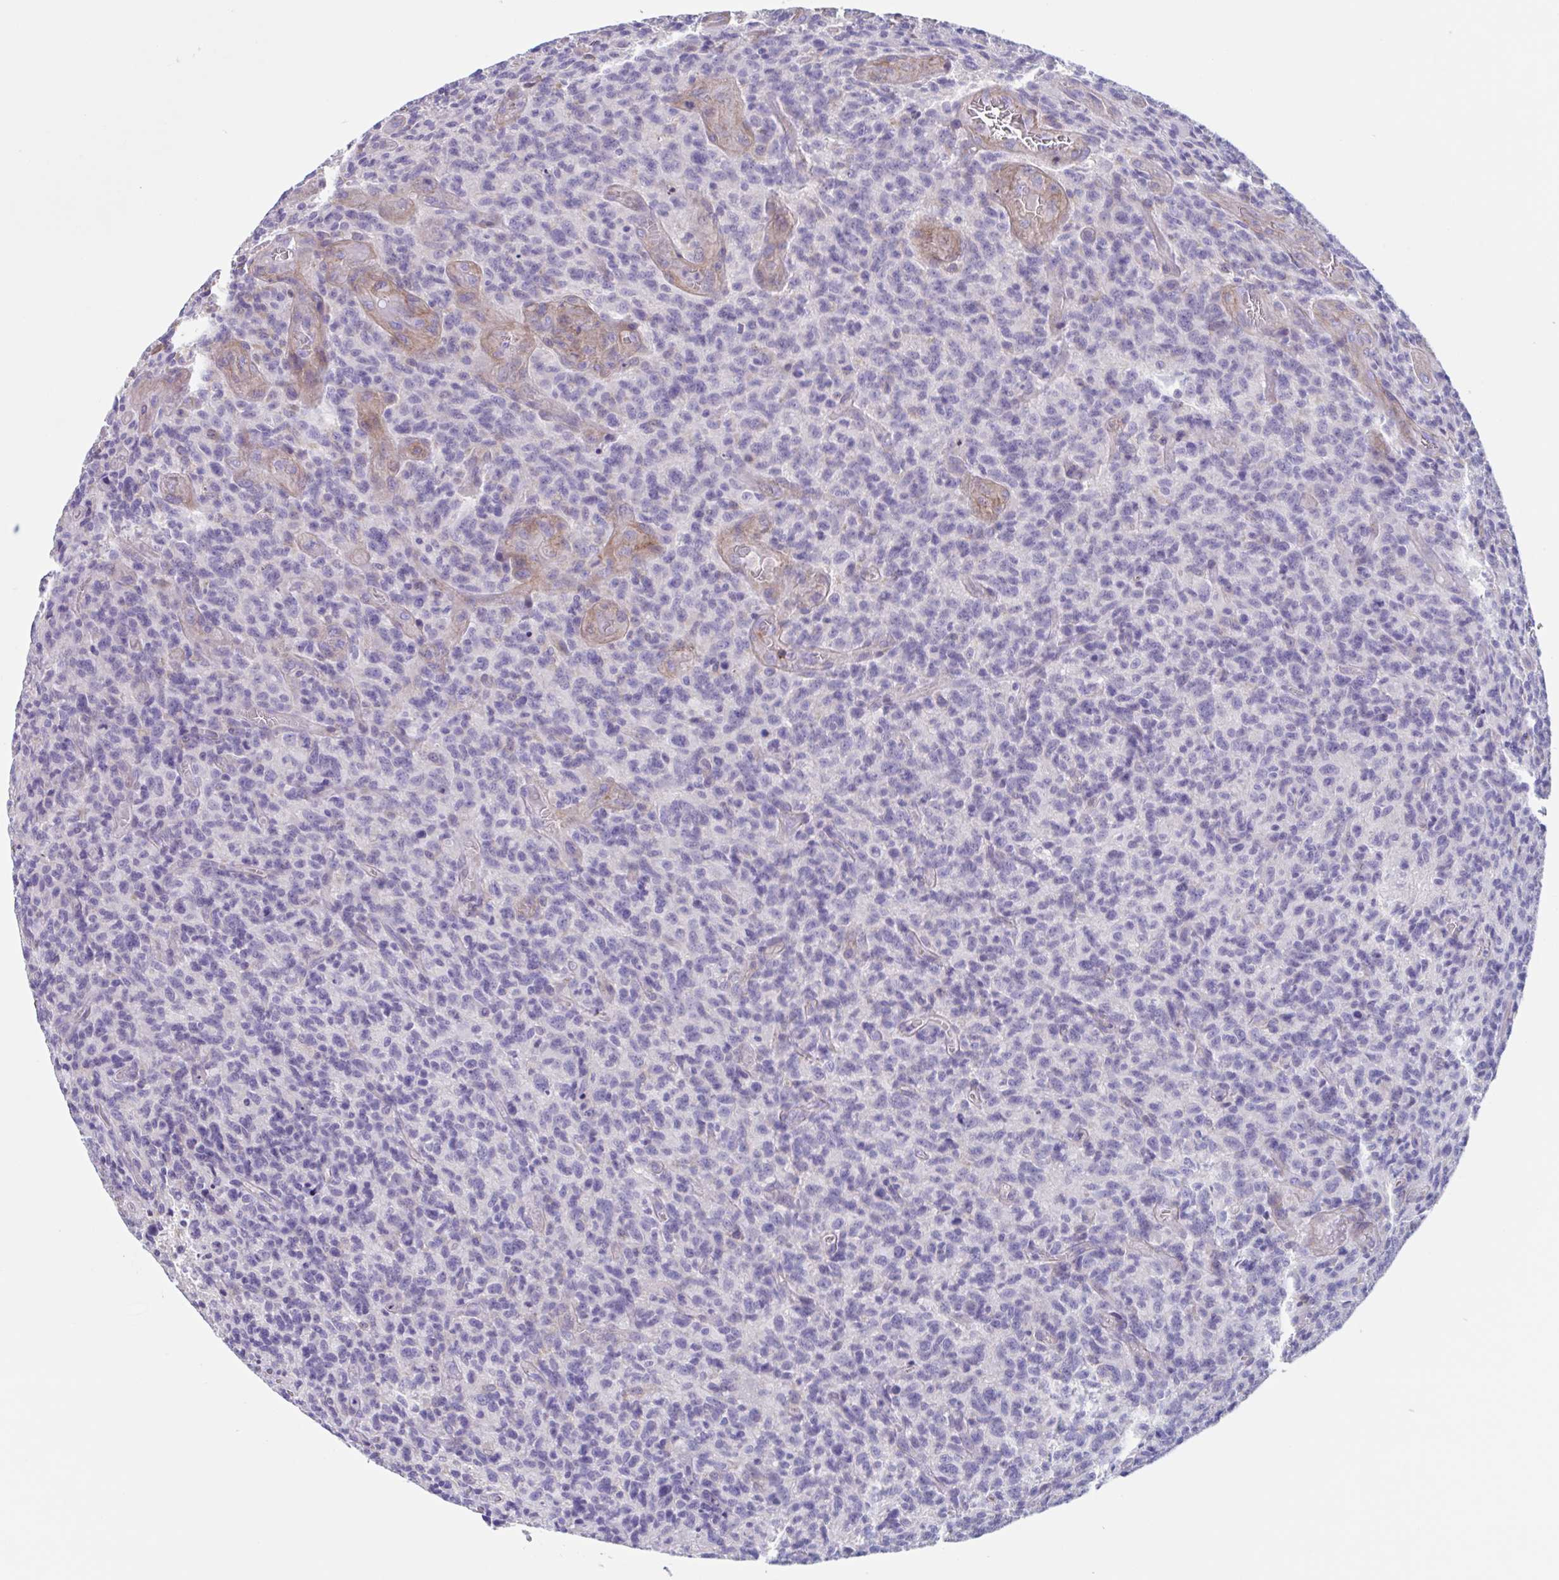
{"staining": {"intensity": "negative", "quantity": "none", "location": "none"}, "tissue": "glioma", "cell_type": "Tumor cells", "image_type": "cancer", "snomed": [{"axis": "morphology", "description": "Glioma, malignant, High grade"}, {"axis": "topography", "description": "Brain"}], "caption": "The image demonstrates no significant positivity in tumor cells of high-grade glioma (malignant). (DAB (3,3'-diaminobenzidine) immunohistochemistry, high magnification).", "gene": "LPIN3", "patient": {"sex": "male", "age": 76}}